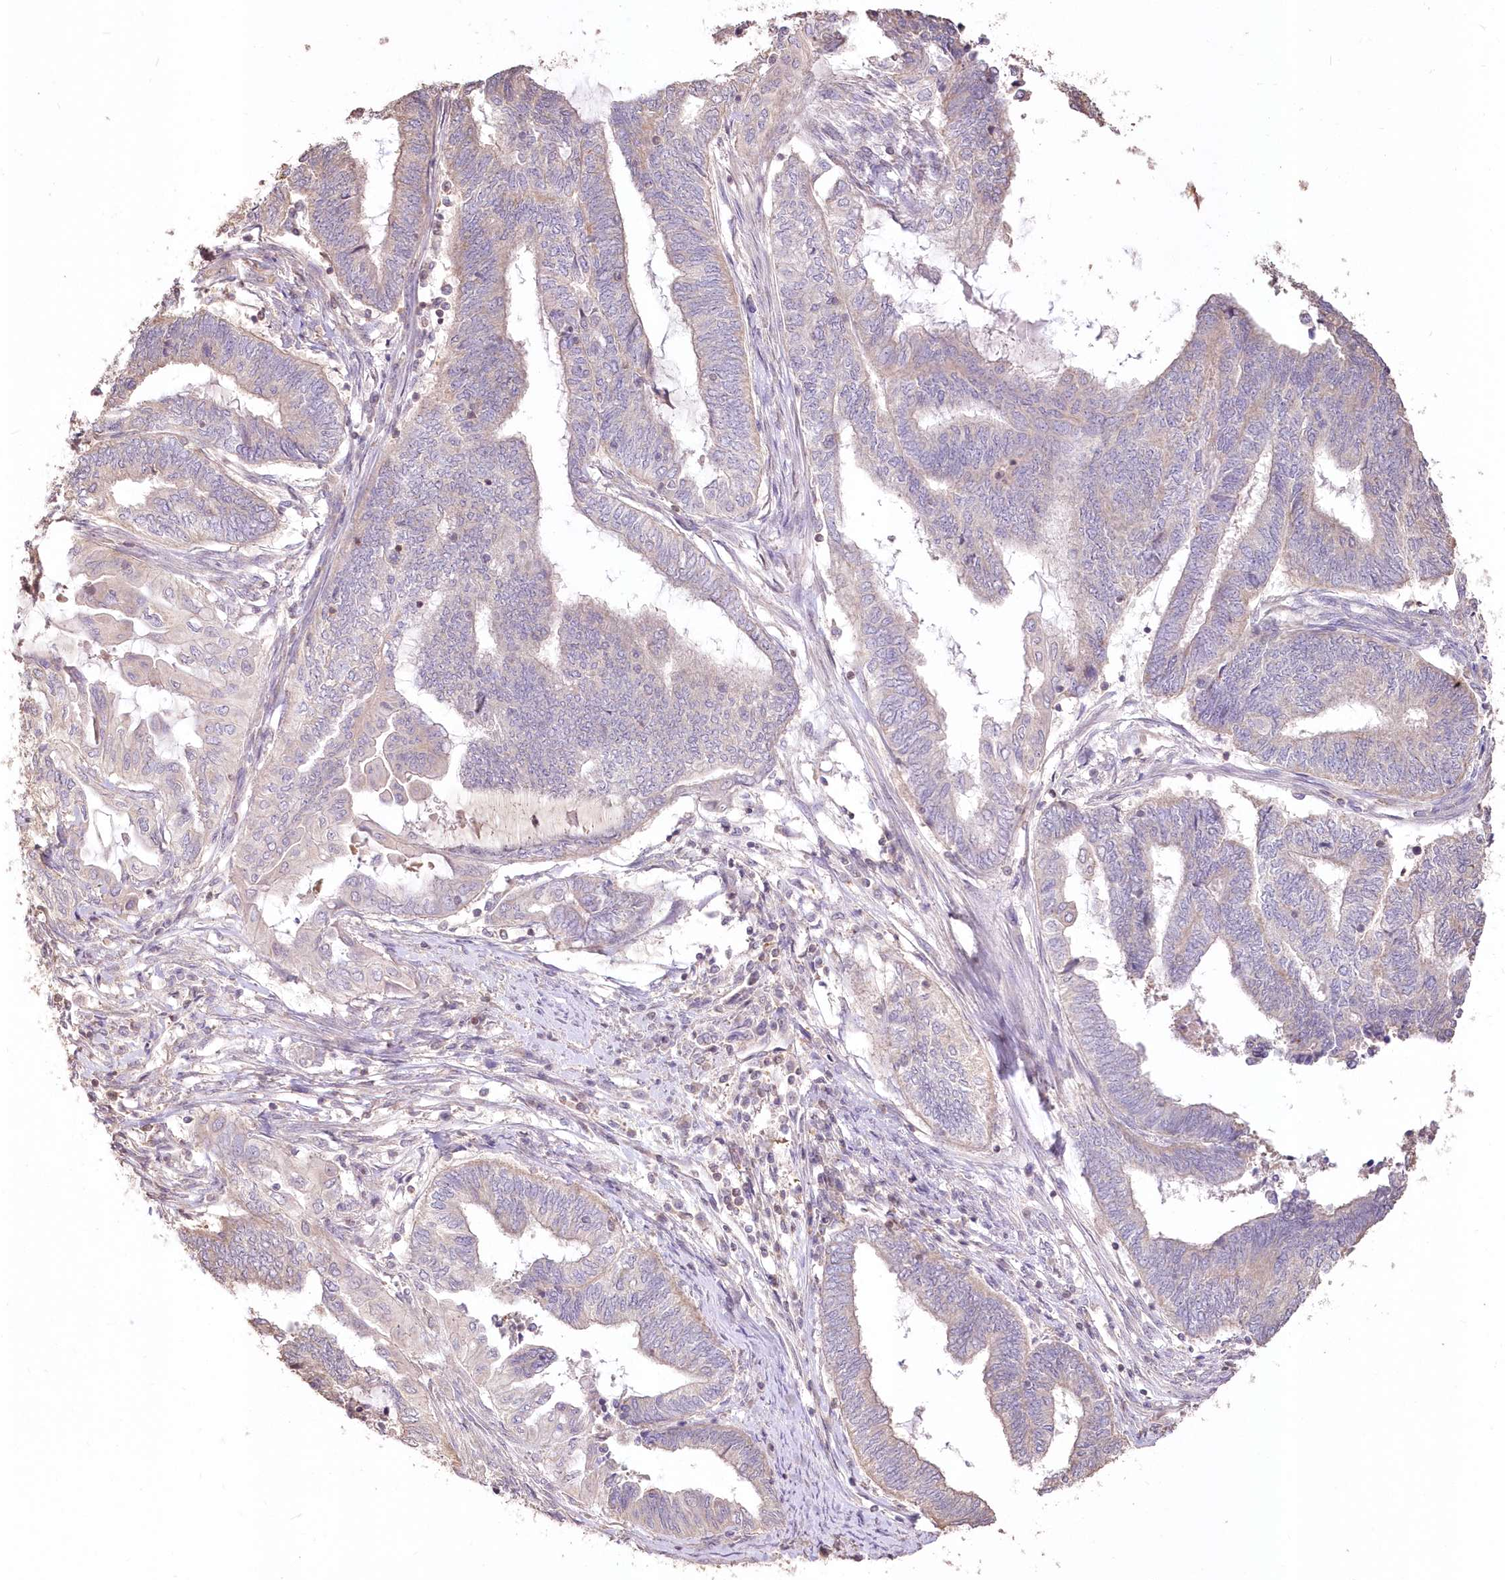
{"staining": {"intensity": "negative", "quantity": "none", "location": "none"}, "tissue": "endometrial cancer", "cell_type": "Tumor cells", "image_type": "cancer", "snomed": [{"axis": "morphology", "description": "Adenocarcinoma, NOS"}, {"axis": "topography", "description": "Uterus"}, {"axis": "topography", "description": "Endometrium"}], "caption": "Immunohistochemistry (IHC) of adenocarcinoma (endometrial) exhibits no expression in tumor cells. (DAB (3,3'-diaminobenzidine) immunohistochemistry, high magnification).", "gene": "STK17B", "patient": {"sex": "female", "age": 70}}